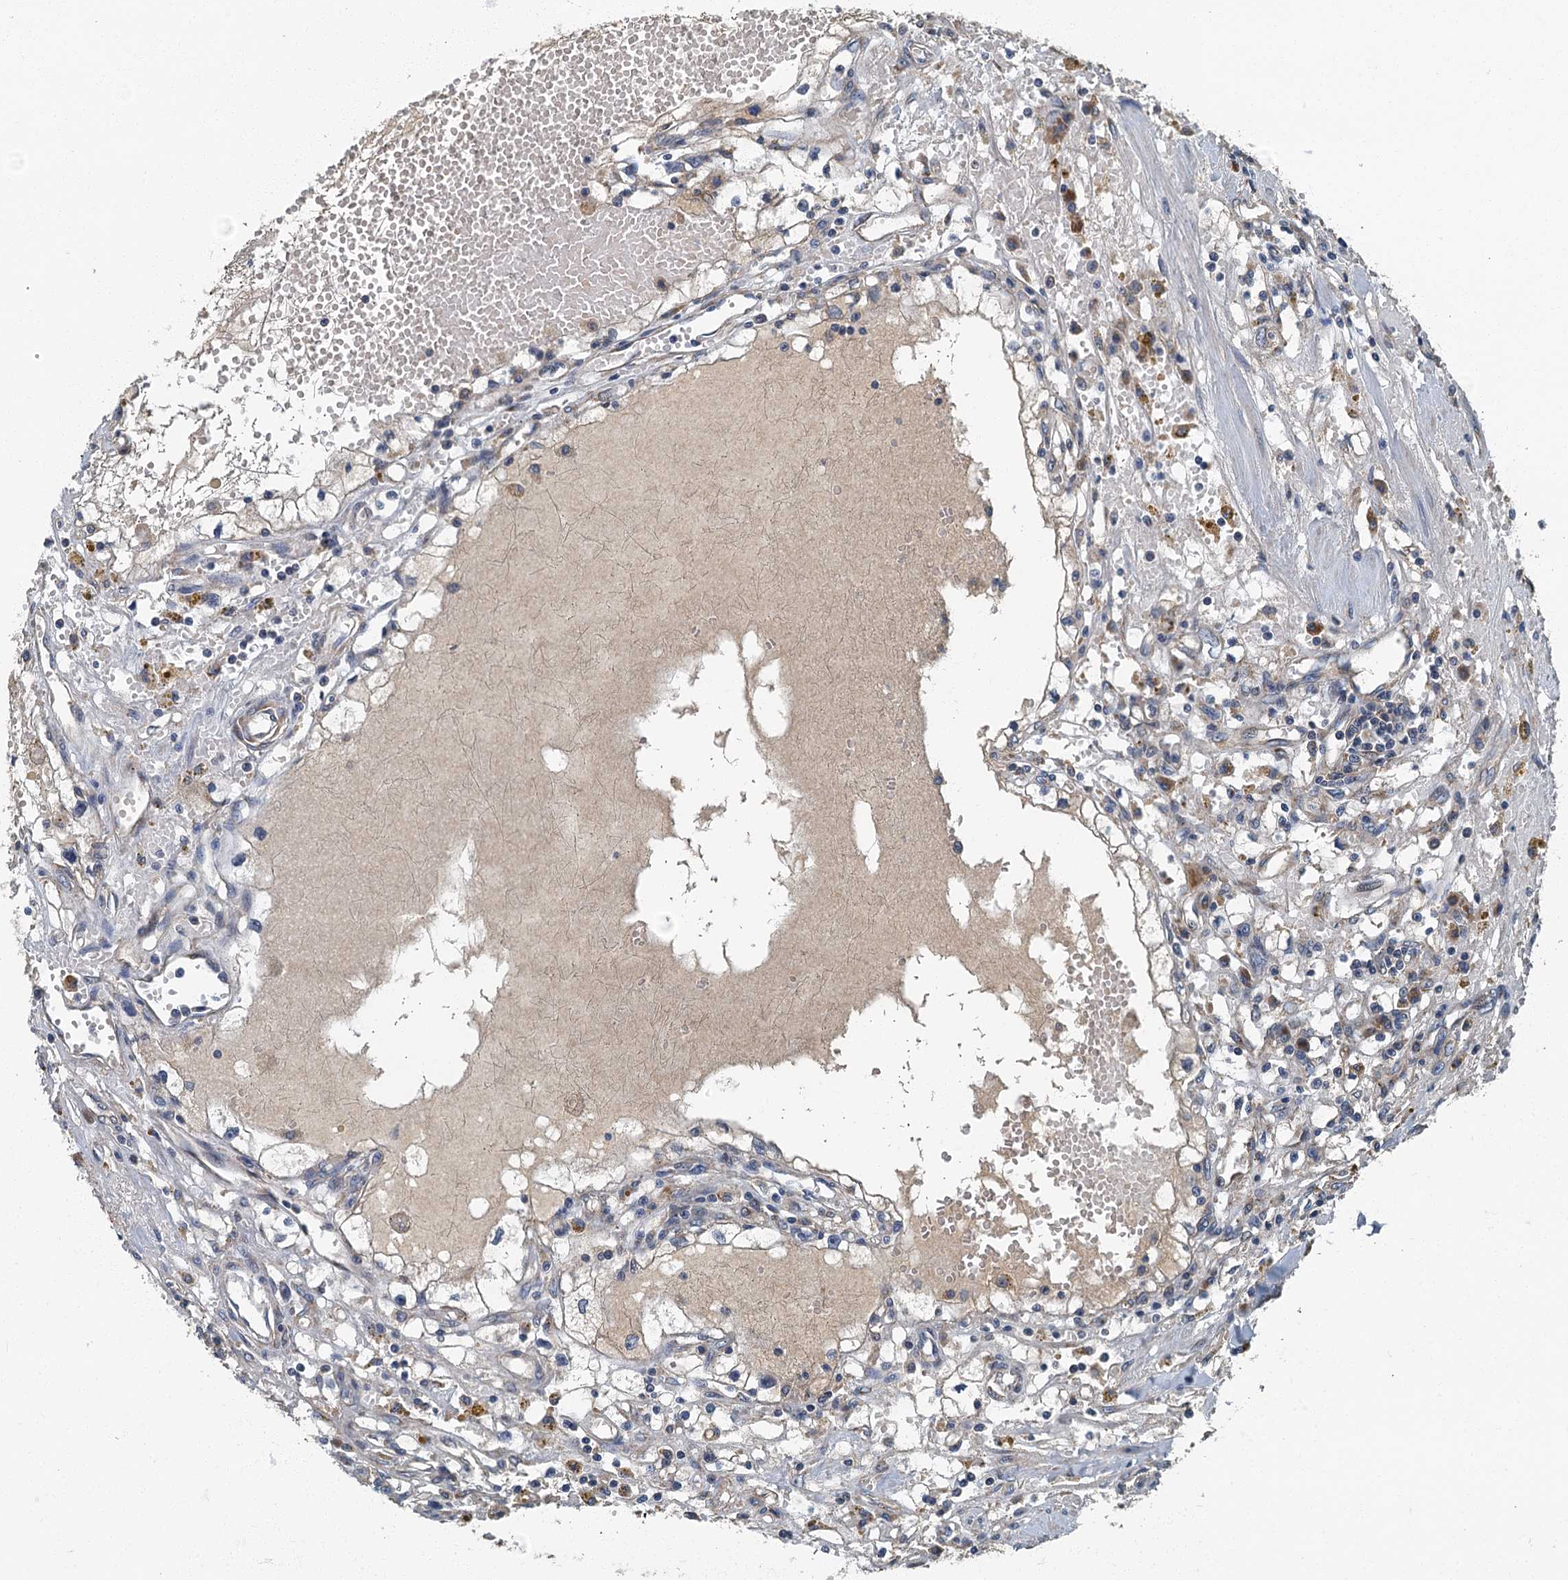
{"staining": {"intensity": "negative", "quantity": "none", "location": "none"}, "tissue": "renal cancer", "cell_type": "Tumor cells", "image_type": "cancer", "snomed": [{"axis": "morphology", "description": "Adenocarcinoma, NOS"}, {"axis": "topography", "description": "Kidney"}], "caption": "Protein analysis of renal adenocarcinoma shows no significant staining in tumor cells.", "gene": "DDX49", "patient": {"sex": "male", "age": 56}}